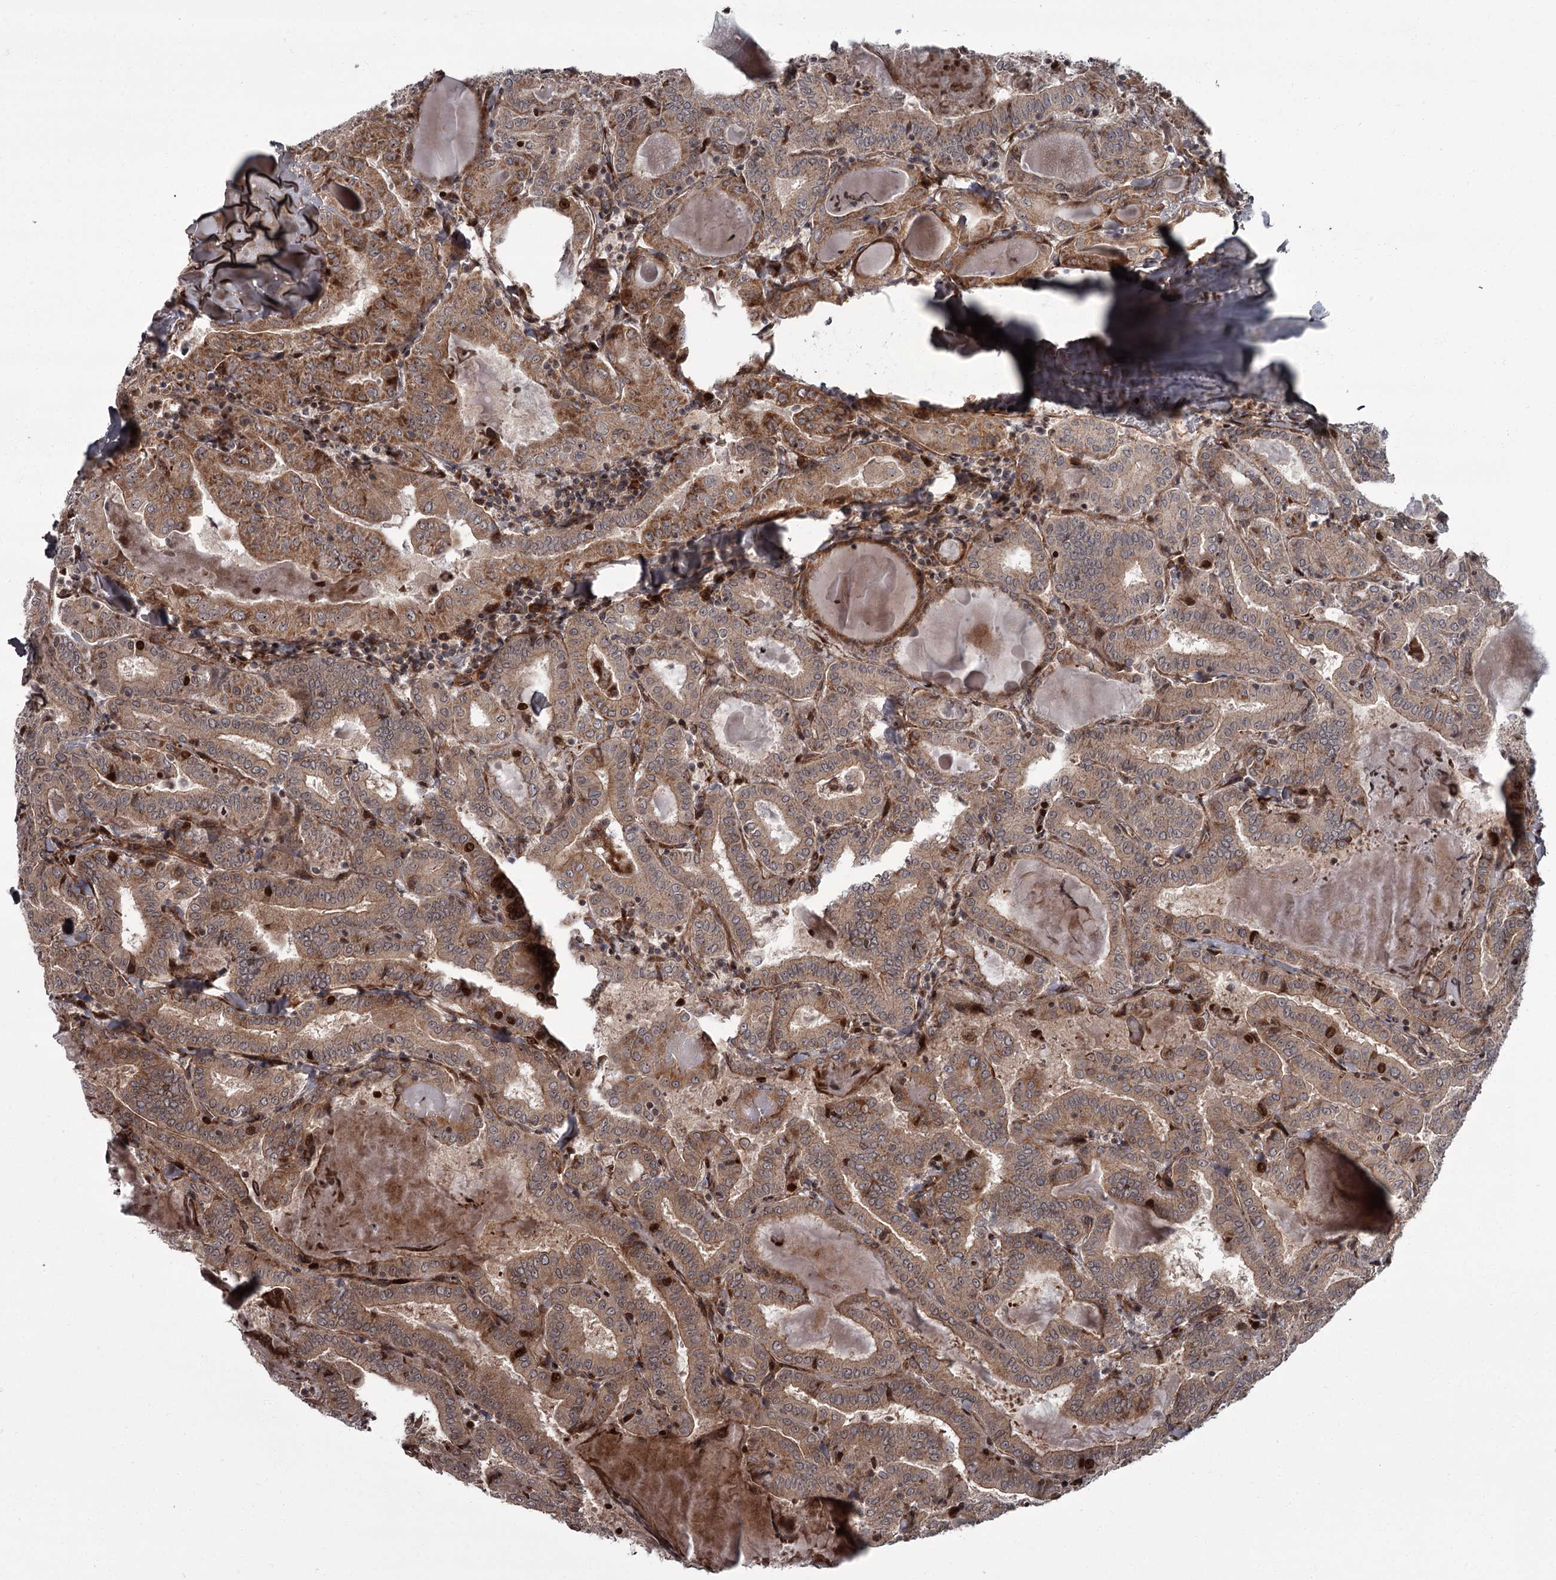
{"staining": {"intensity": "moderate", "quantity": ">75%", "location": "cytoplasmic/membranous"}, "tissue": "thyroid cancer", "cell_type": "Tumor cells", "image_type": "cancer", "snomed": [{"axis": "morphology", "description": "Papillary adenocarcinoma, NOS"}, {"axis": "topography", "description": "Thyroid gland"}], "caption": "Human thyroid cancer (papillary adenocarcinoma) stained for a protein (brown) exhibits moderate cytoplasmic/membranous positive staining in approximately >75% of tumor cells.", "gene": "THAP9", "patient": {"sex": "female", "age": 72}}